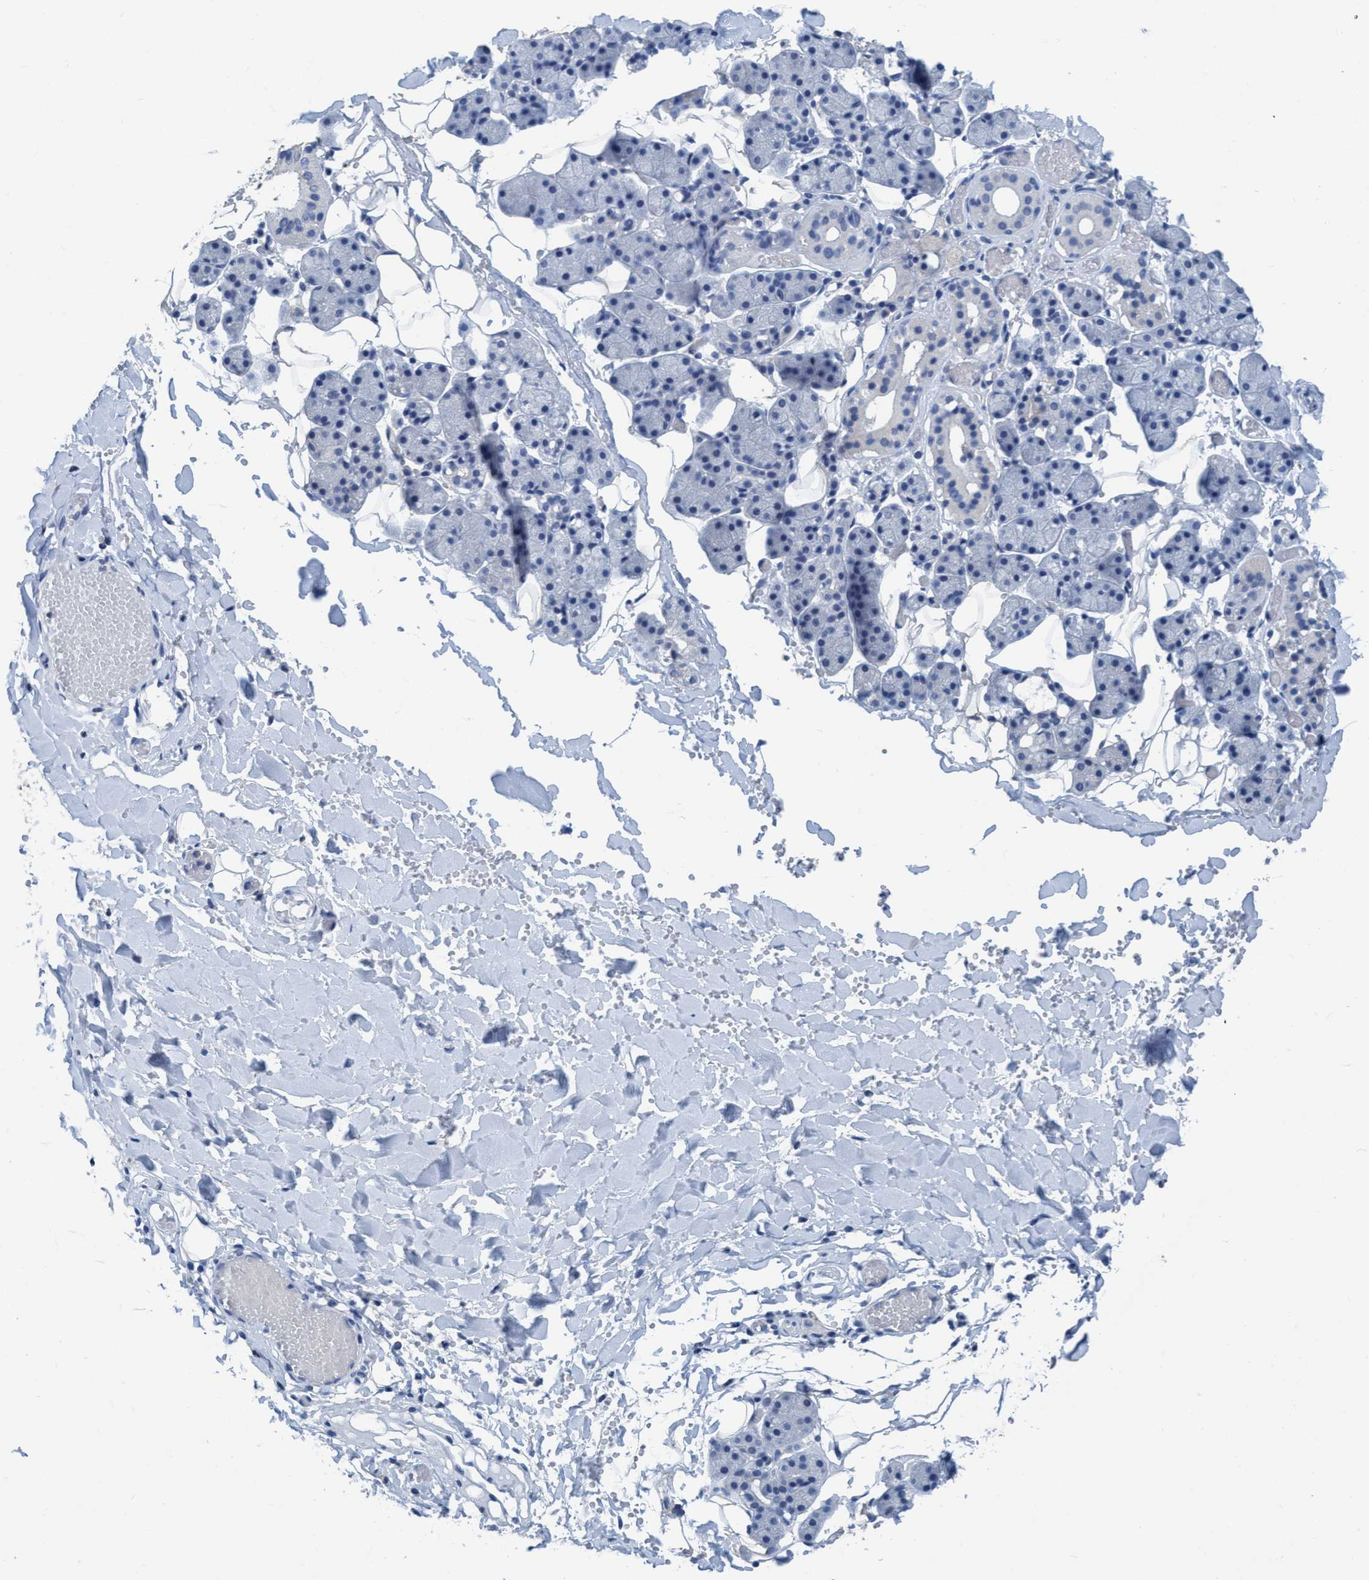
{"staining": {"intensity": "negative", "quantity": "none", "location": "none"}, "tissue": "salivary gland", "cell_type": "Glandular cells", "image_type": "normal", "snomed": [{"axis": "morphology", "description": "Normal tissue, NOS"}, {"axis": "topography", "description": "Salivary gland"}], "caption": "High power microscopy photomicrograph of an immunohistochemistry (IHC) histopathology image of normal salivary gland, revealing no significant staining in glandular cells. Brightfield microscopy of immunohistochemistry stained with DAB (3,3'-diaminobenzidine) (brown) and hematoxylin (blue), captured at high magnification.", "gene": "DNAI1", "patient": {"sex": "female", "age": 33}}